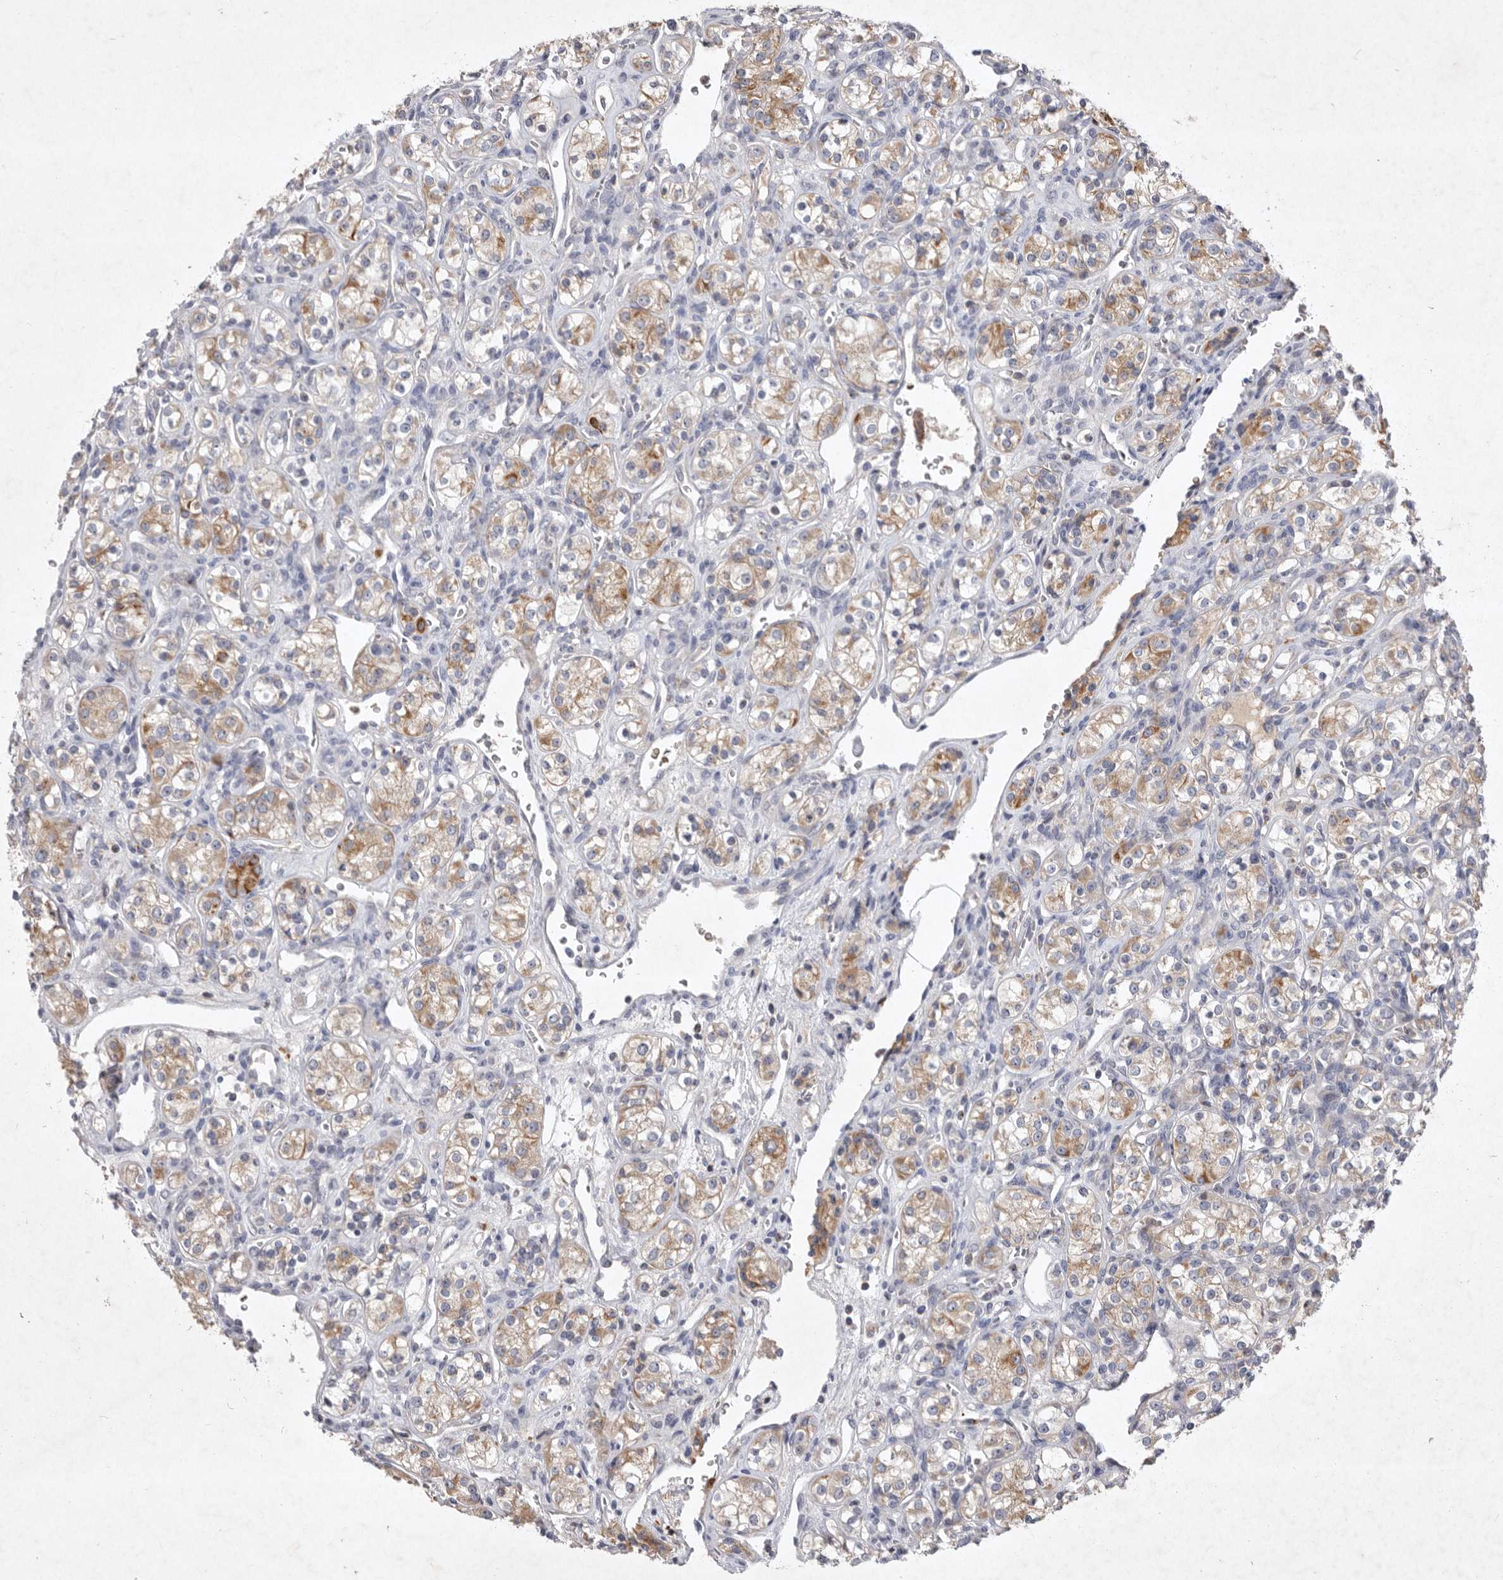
{"staining": {"intensity": "moderate", "quantity": "<25%", "location": "cytoplasmic/membranous"}, "tissue": "renal cancer", "cell_type": "Tumor cells", "image_type": "cancer", "snomed": [{"axis": "morphology", "description": "Adenocarcinoma, NOS"}, {"axis": "topography", "description": "Kidney"}], "caption": "Human renal cancer stained with a protein marker reveals moderate staining in tumor cells.", "gene": "TNFSF14", "patient": {"sex": "male", "age": 77}}